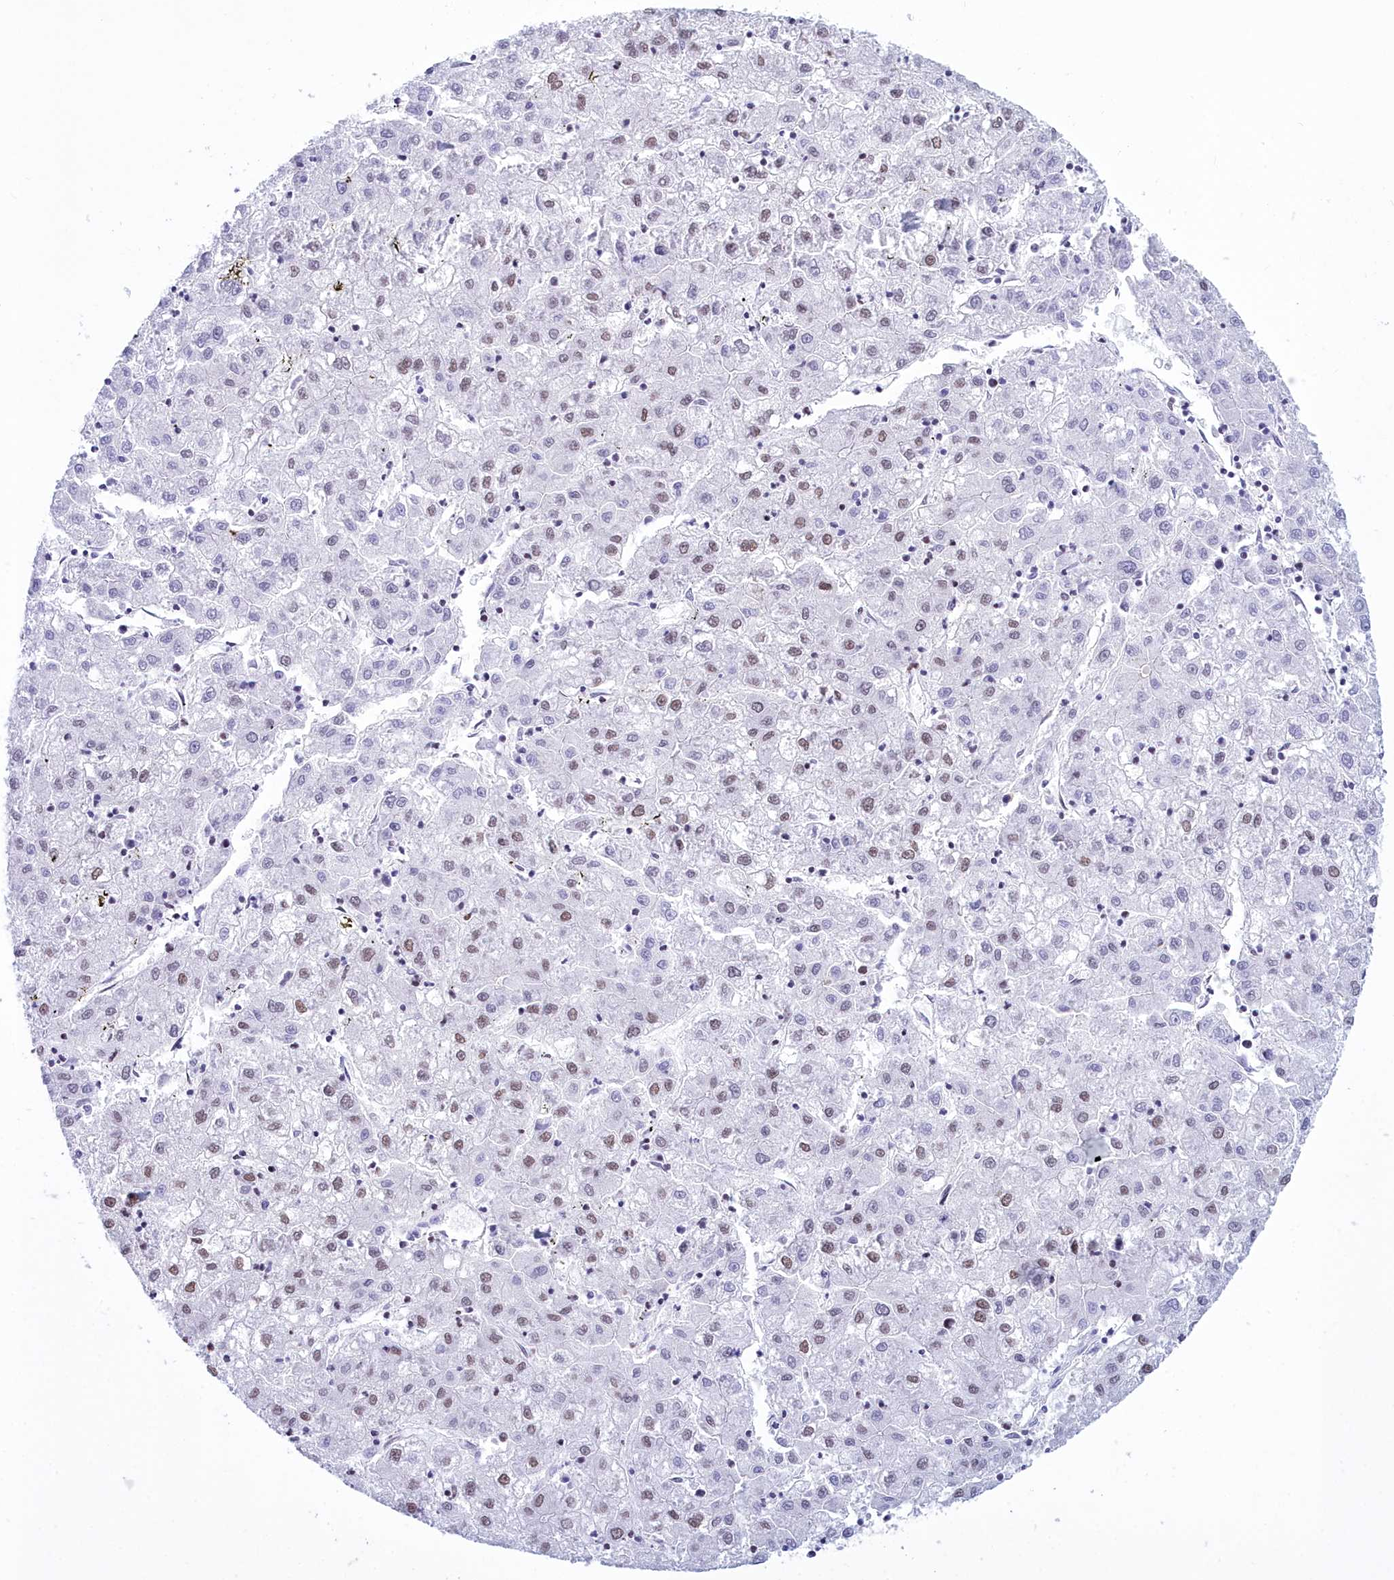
{"staining": {"intensity": "moderate", "quantity": "25%-75%", "location": "nuclear"}, "tissue": "liver cancer", "cell_type": "Tumor cells", "image_type": "cancer", "snomed": [{"axis": "morphology", "description": "Carcinoma, Hepatocellular, NOS"}, {"axis": "topography", "description": "Liver"}], "caption": "DAB immunohistochemical staining of liver cancer demonstrates moderate nuclear protein expression in about 25%-75% of tumor cells.", "gene": "CDC26", "patient": {"sex": "male", "age": 72}}